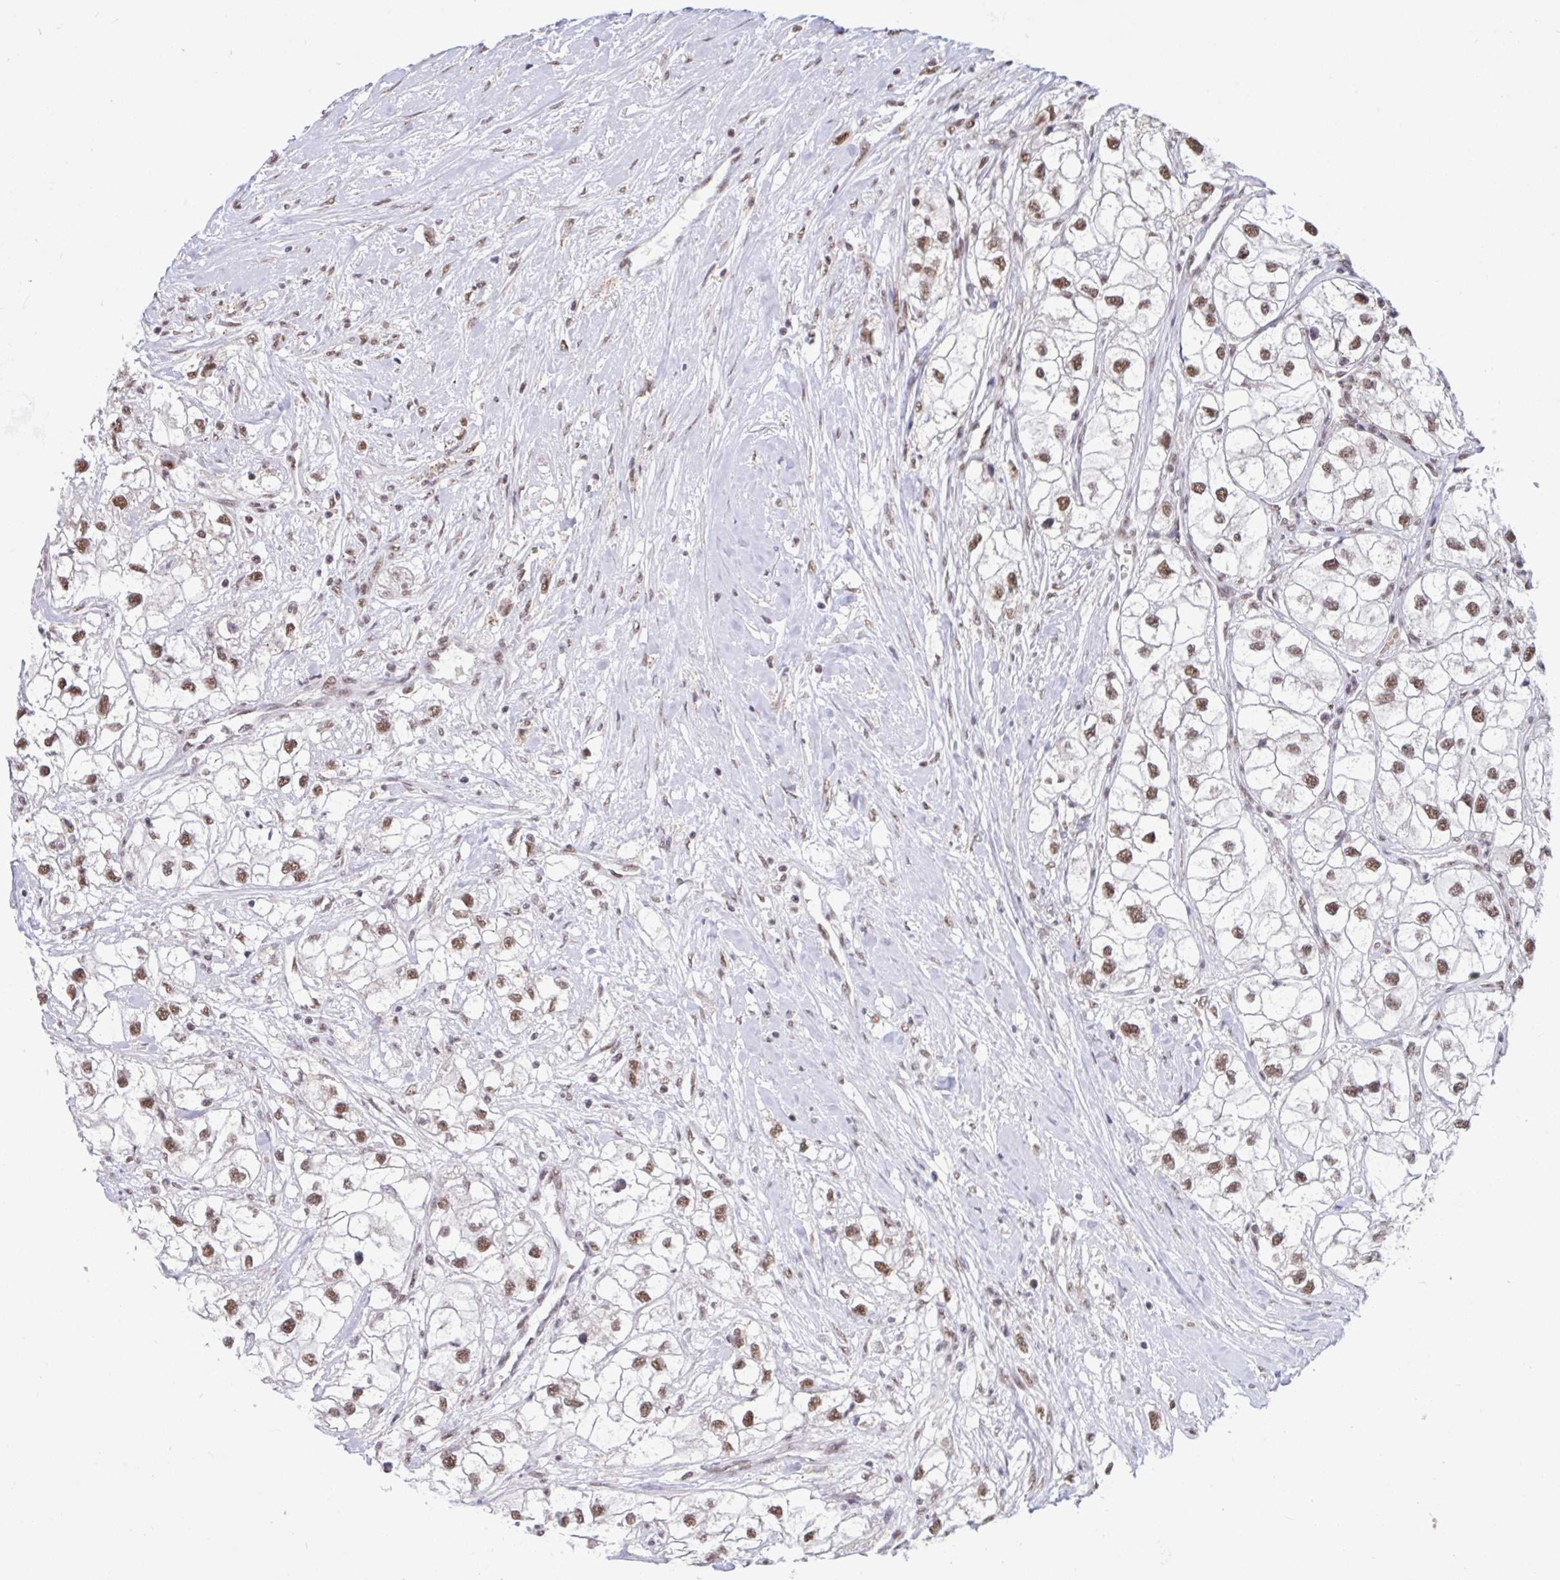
{"staining": {"intensity": "moderate", "quantity": ">75%", "location": "nuclear"}, "tissue": "renal cancer", "cell_type": "Tumor cells", "image_type": "cancer", "snomed": [{"axis": "morphology", "description": "Adenocarcinoma, NOS"}, {"axis": "topography", "description": "Kidney"}], "caption": "An image of human renal cancer (adenocarcinoma) stained for a protein reveals moderate nuclear brown staining in tumor cells. (DAB (3,3'-diaminobenzidine) IHC, brown staining for protein, blue staining for nuclei).", "gene": "PUF60", "patient": {"sex": "male", "age": 59}}